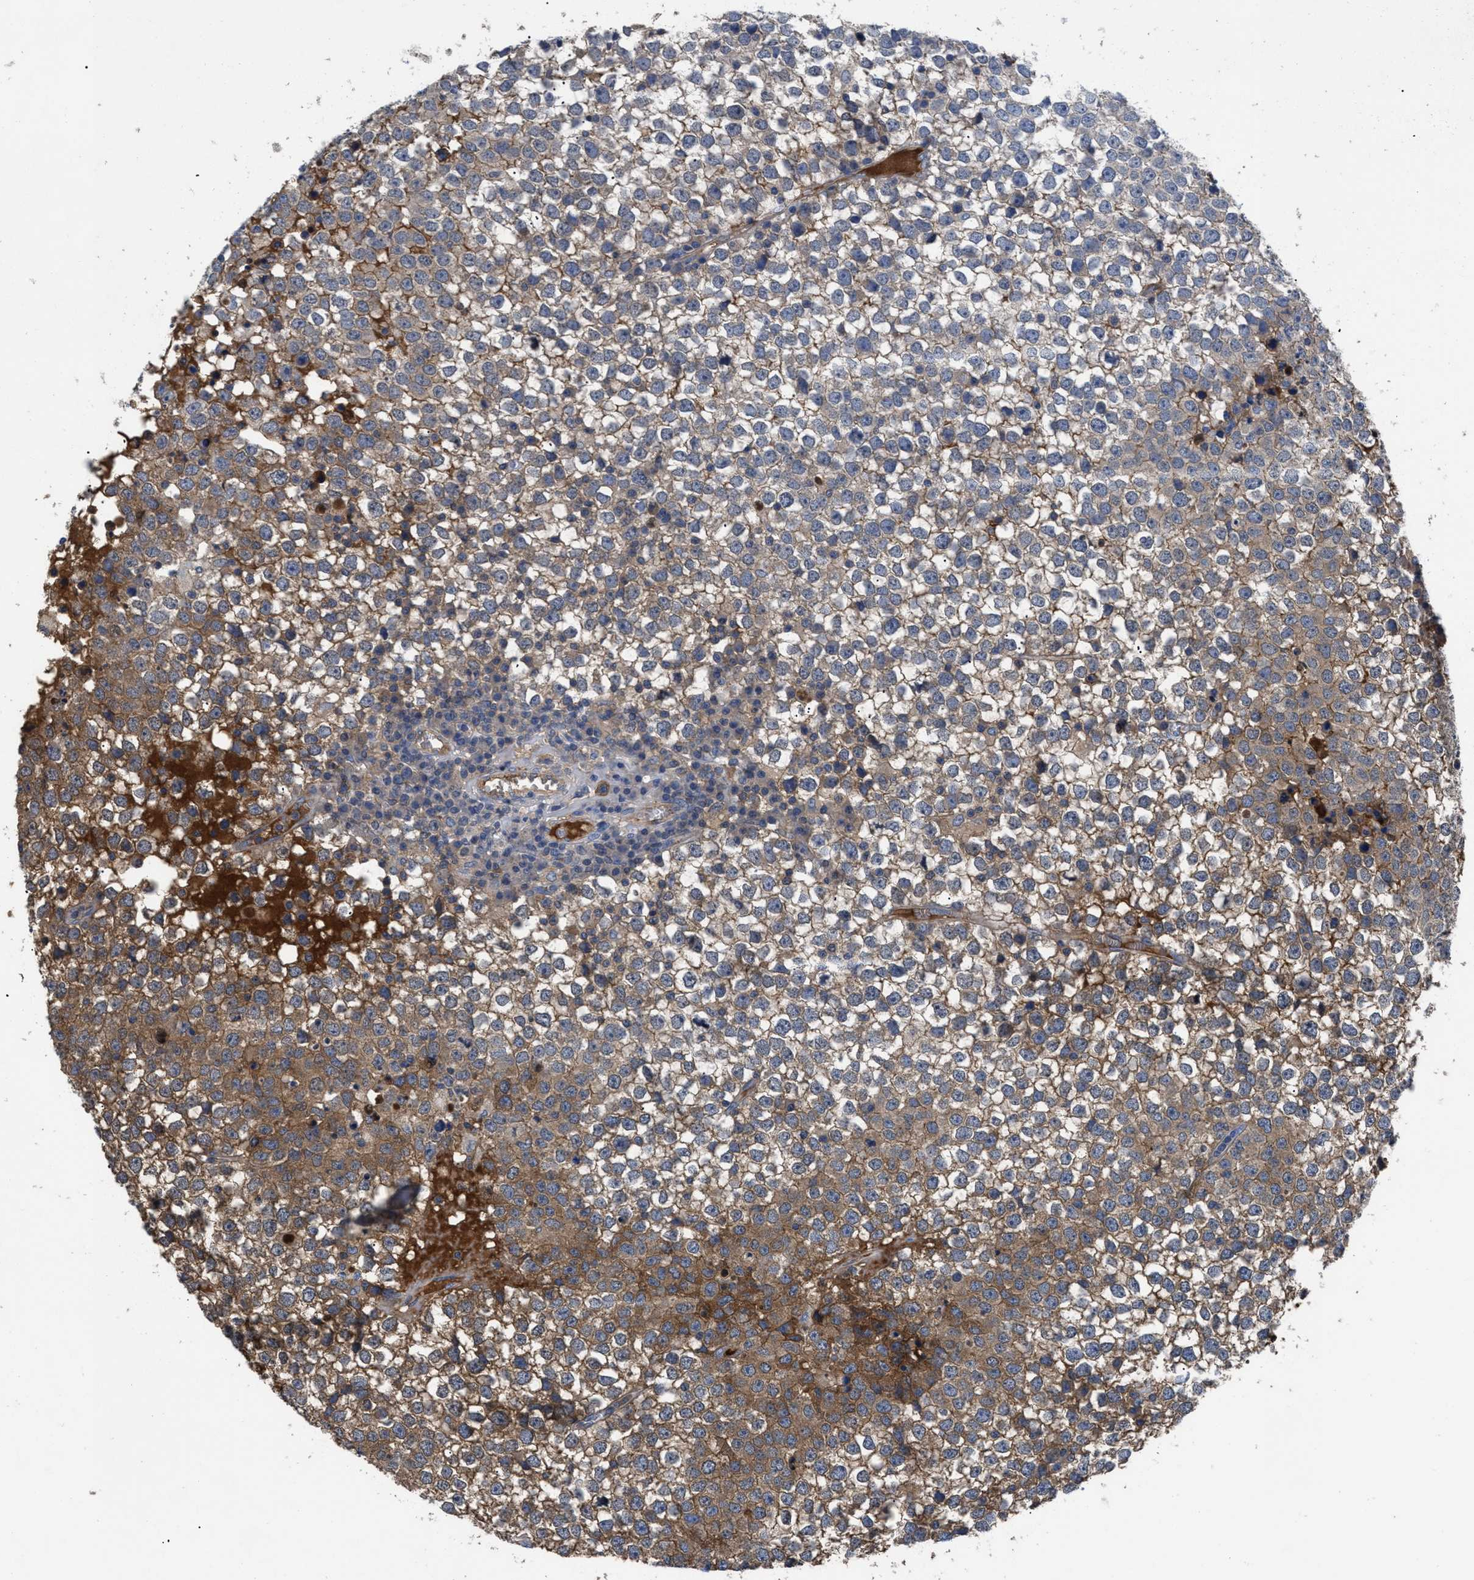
{"staining": {"intensity": "moderate", "quantity": ">75%", "location": "cytoplasmic/membranous"}, "tissue": "testis cancer", "cell_type": "Tumor cells", "image_type": "cancer", "snomed": [{"axis": "morphology", "description": "Seminoma, NOS"}, {"axis": "topography", "description": "Testis"}], "caption": "A photomicrograph of human testis seminoma stained for a protein demonstrates moderate cytoplasmic/membranous brown staining in tumor cells.", "gene": "SERPINA6", "patient": {"sex": "male", "age": 65}}